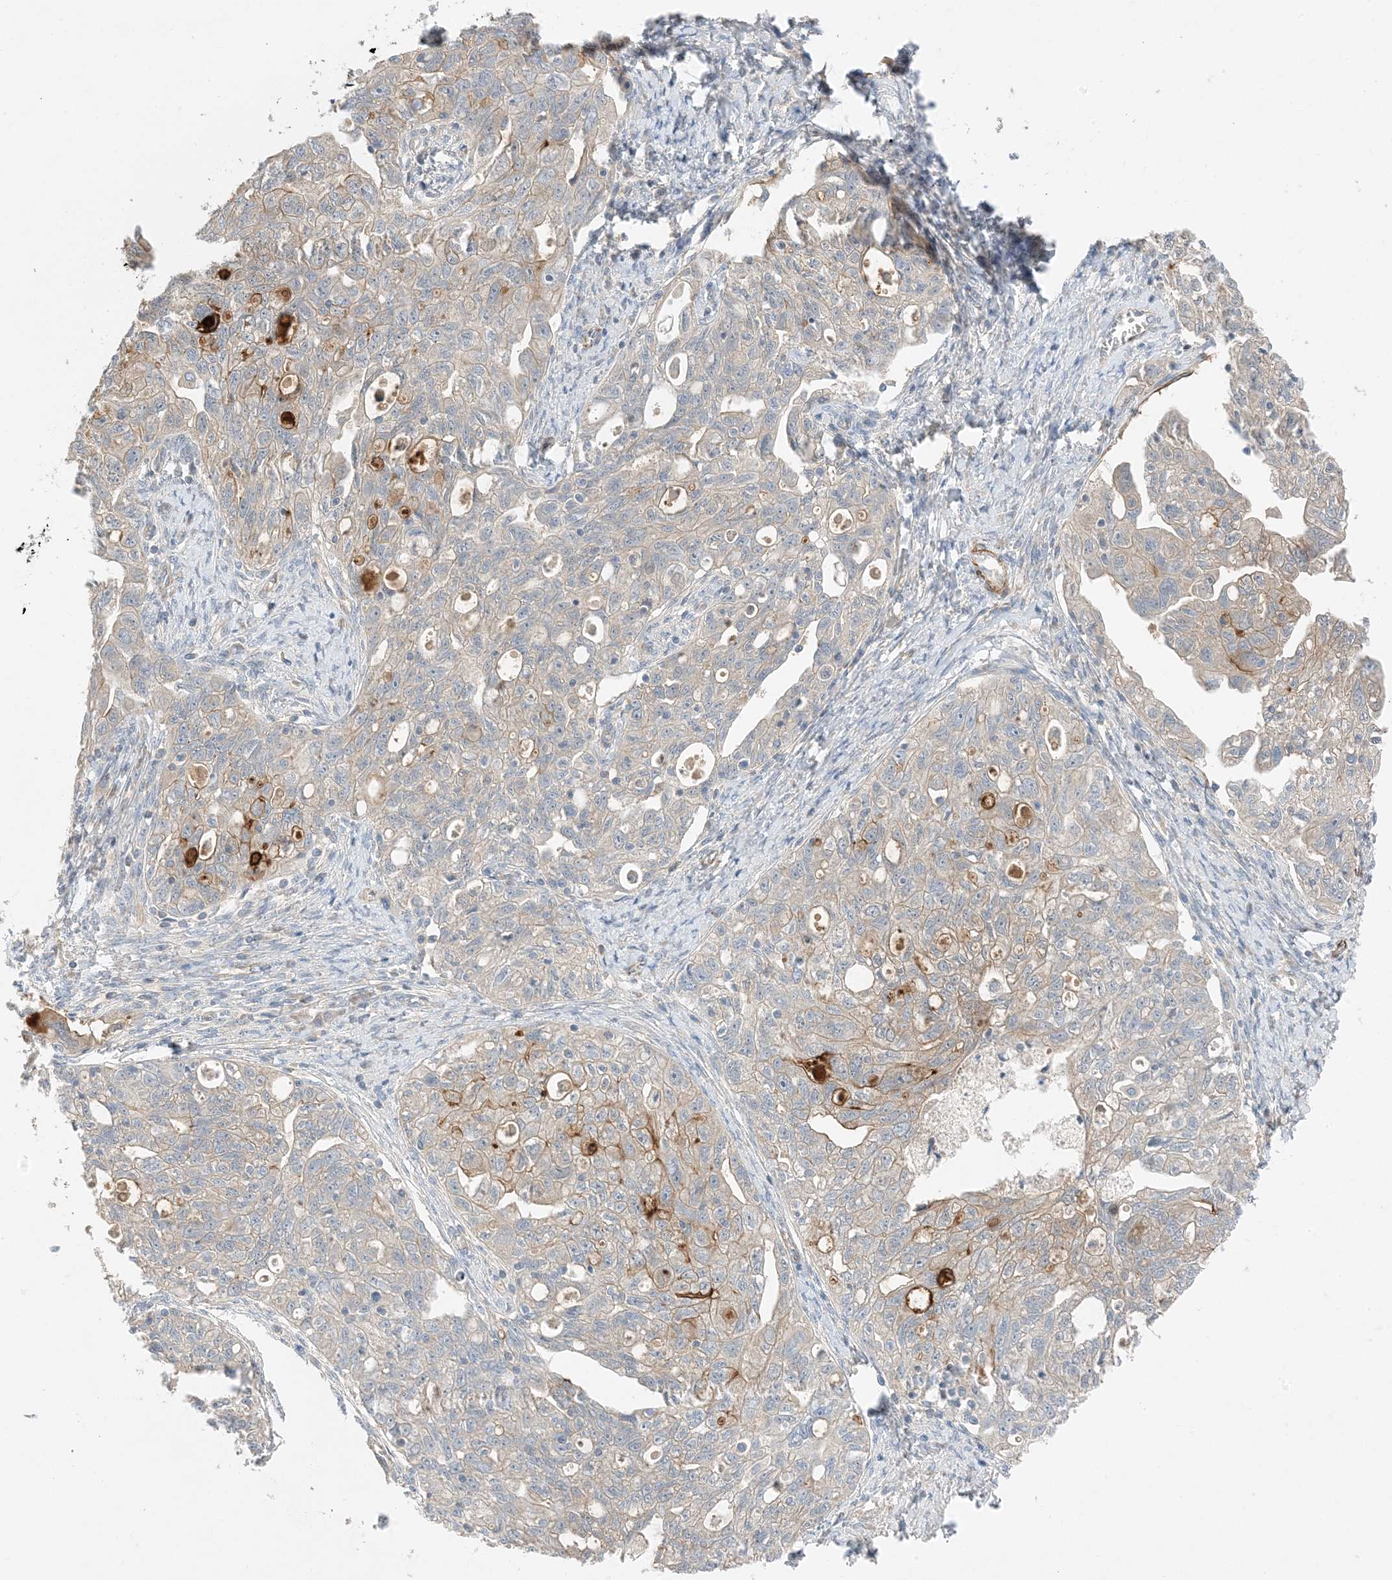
{"staining": {"intensity": "moderate", "quantity": "<25%", "location": "cytoplasmic/membranous"}, "tissue": "ovarian cancer", "cell_type": "Tumor cells", "image_type": "cancer", "snomed": [{"axis": "morphology", "description": "Carcinoma, NOS"}, {"axis": "morphology", "description": "Cystadenocarcinoma, serous, NOS"}, {"axis": "topography", "description": "Ovary"}], "caption": "Ovarian carcinoma stained with immunohistochemistry (IHC) displays moderate cytoplasmic/membranous staining in approximately <25% of tumor cells.", "gene": "KIFBP", "patient": {"sex": "female", "age": 69}}